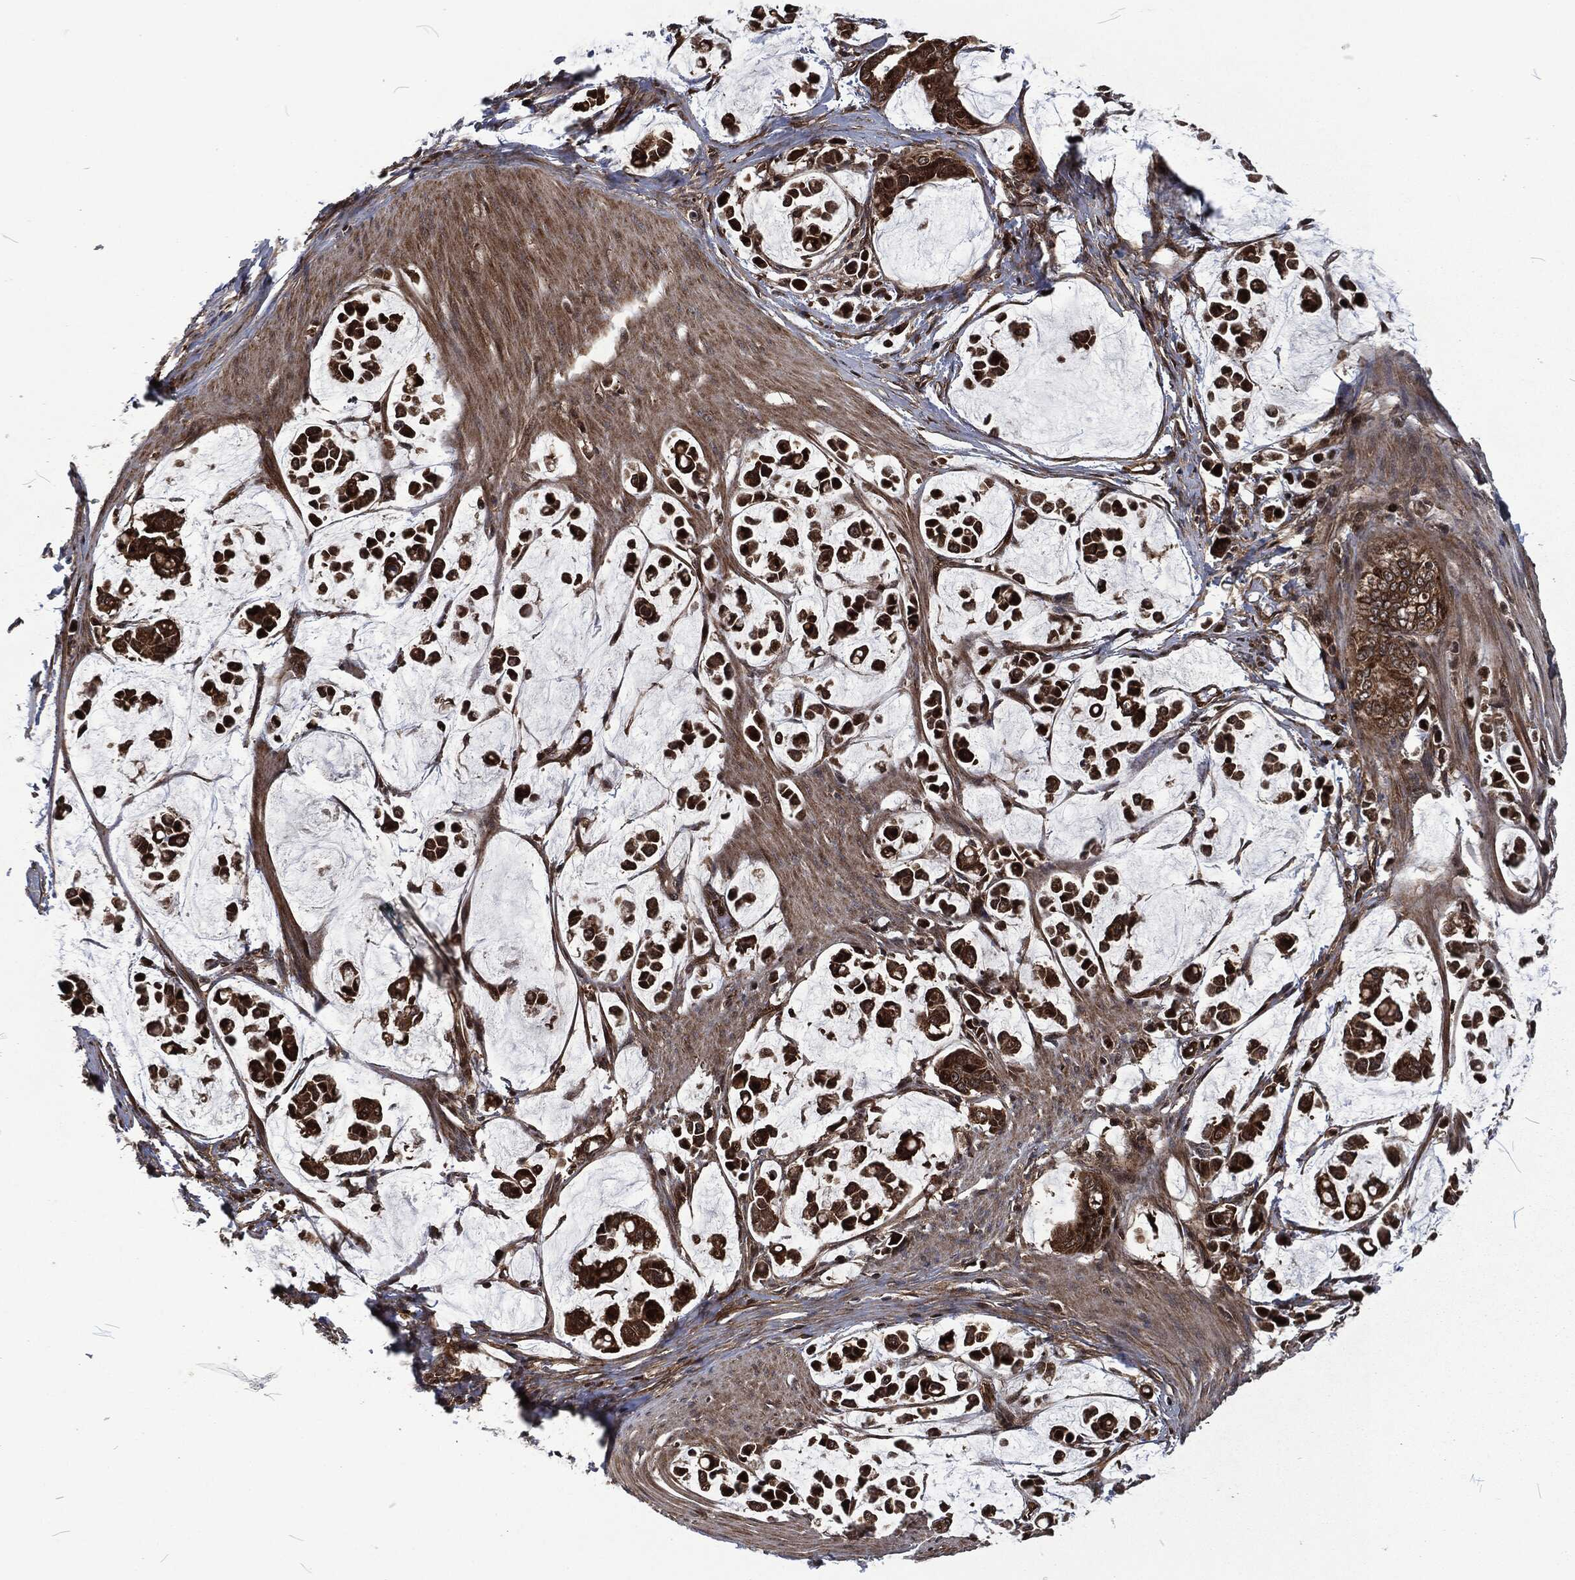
{"staining": {"intensity": "strong", "quantity": ">75%", "location": "cytoplasmic/membranous"}, "tissue": "stomach cancer", "cell_type": "Tumor cells", "image_type": "cancer", "snomed": [{"axis": "morphology", "description": "Adenocarcinoma, NOS"}, {"axis": "topography", "description": "Stomach"}], "caption": "High-power microscopy captured an immunohistochemistry photomicrograph of stomach adenocarcinoma, revealing strong cytoplasmic/membranous positivity in approximately >75% of tumor cells. Using DAB (brown) and hematoxylin (blue) stains, captured at high magnification using brightfield microscopy.", "gene": "CMPK2", "patient": {"sex": "male", "age": 82}}